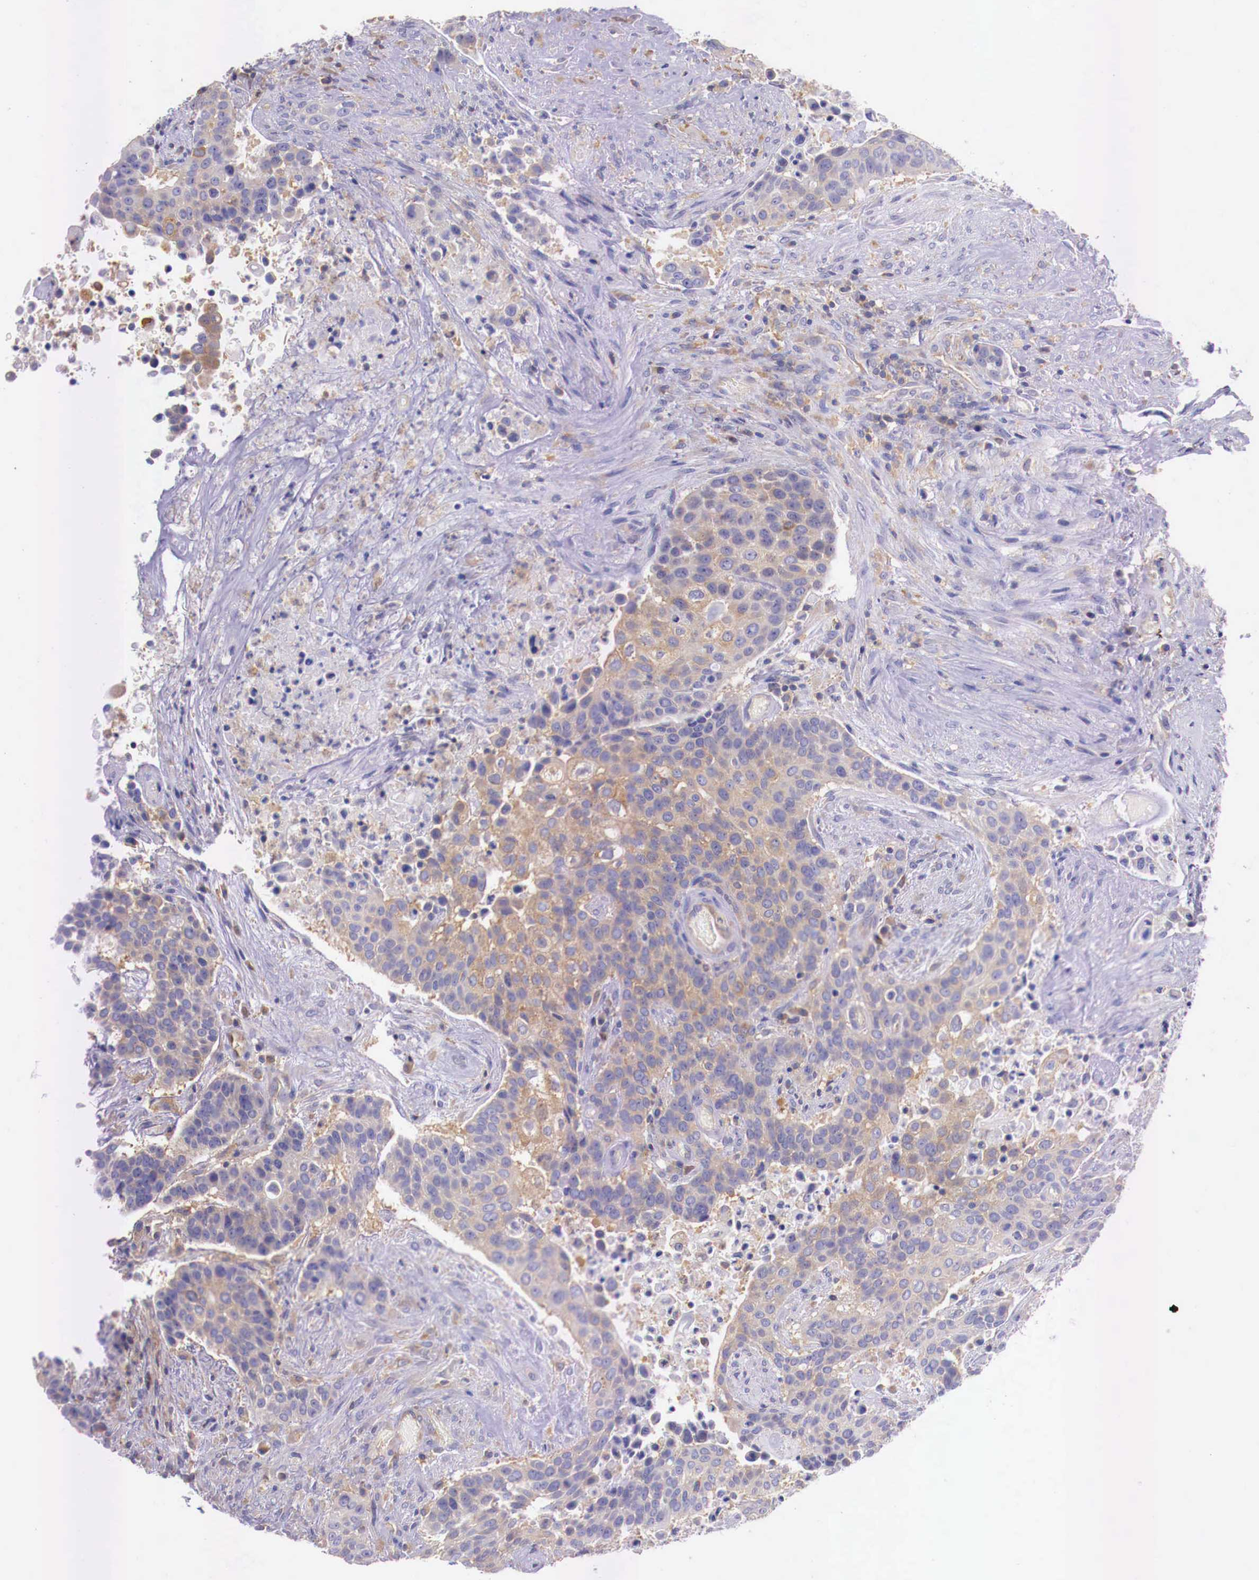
{"staining": {"intensity": "weak", "quantity": "25%-75%", "location": "cytoplasmic/membranous"}, "tissue": "urothelial cancer", "cell_type": "Tumor cells", "image_type": "cancer", "snomed": [{"axis": "morphology", "description": "Urothelial carcinoma, High grade"}, {"axis": "topography", "description": "Urinary bladder"}], "caption": "Immunohistochemical staining of human urothelial cancer reveals low levels of weak cytoplasmic/membranous expression in about 25%-75% of tumor cells.", "gene": "GRIPAP1", "patient": {"sex": "male", "age": 74}}